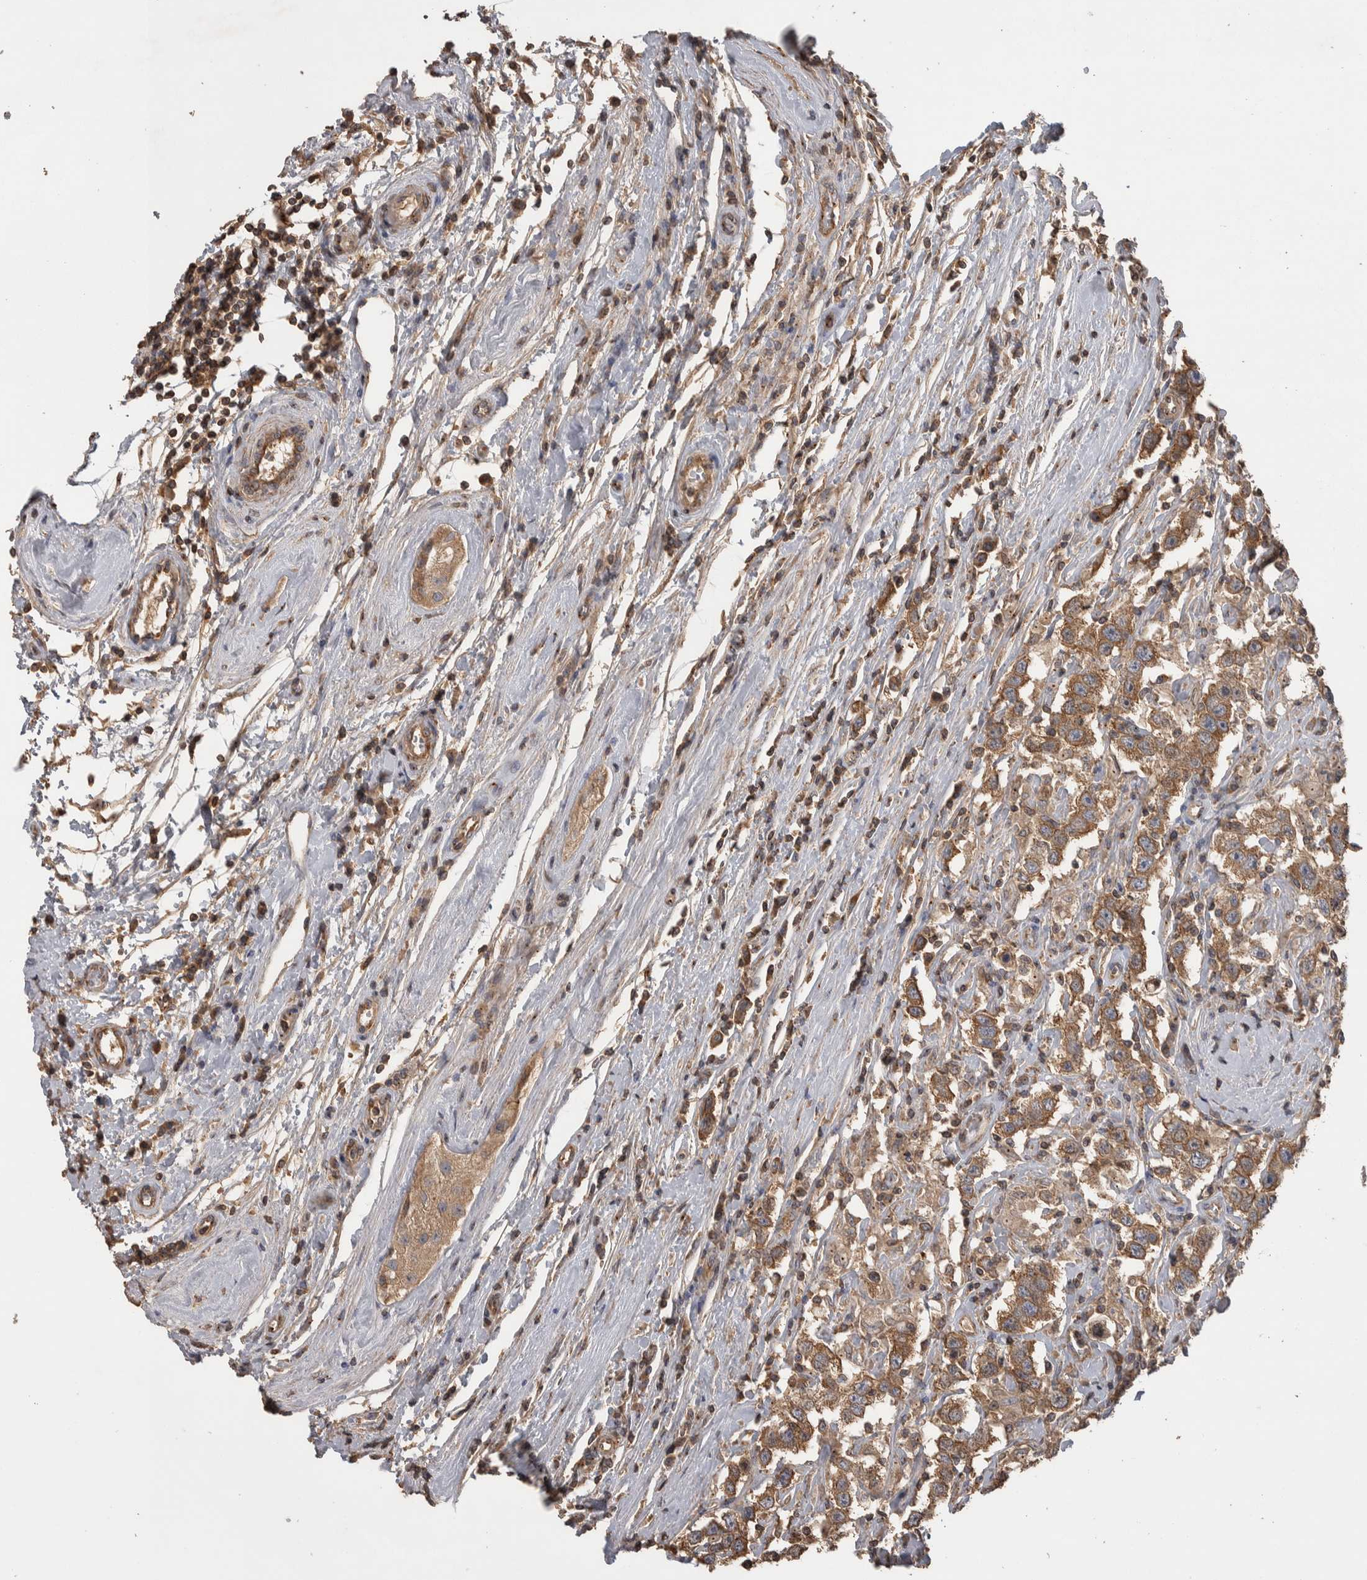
{"staining": {"intensity": "moderate", "quantity": ">75%", "location": "cytoplasmic/membranous"}, "tissue": "testis cancer", "cell_type": "Tumor cells", "image_type": "cancer", "snomed": [{"axis": "morphology", "description": "Seminoma, NOS"}, {"axis": "topography", "description": "Testis"}], "caption": "Immunohistochemistry histopathology image of neoplastic tissue: seminoma (testis) stained using immunohistochemistry (IHC) demonstrates medium levels of moderate protein expression localized specifically in the cytoplasmic/membranous of tumor cells, appearing as a cytoplasmic/membranous brown color.", "gene": "IFRD1", "patient": {"sex": "male", "age": 41}}